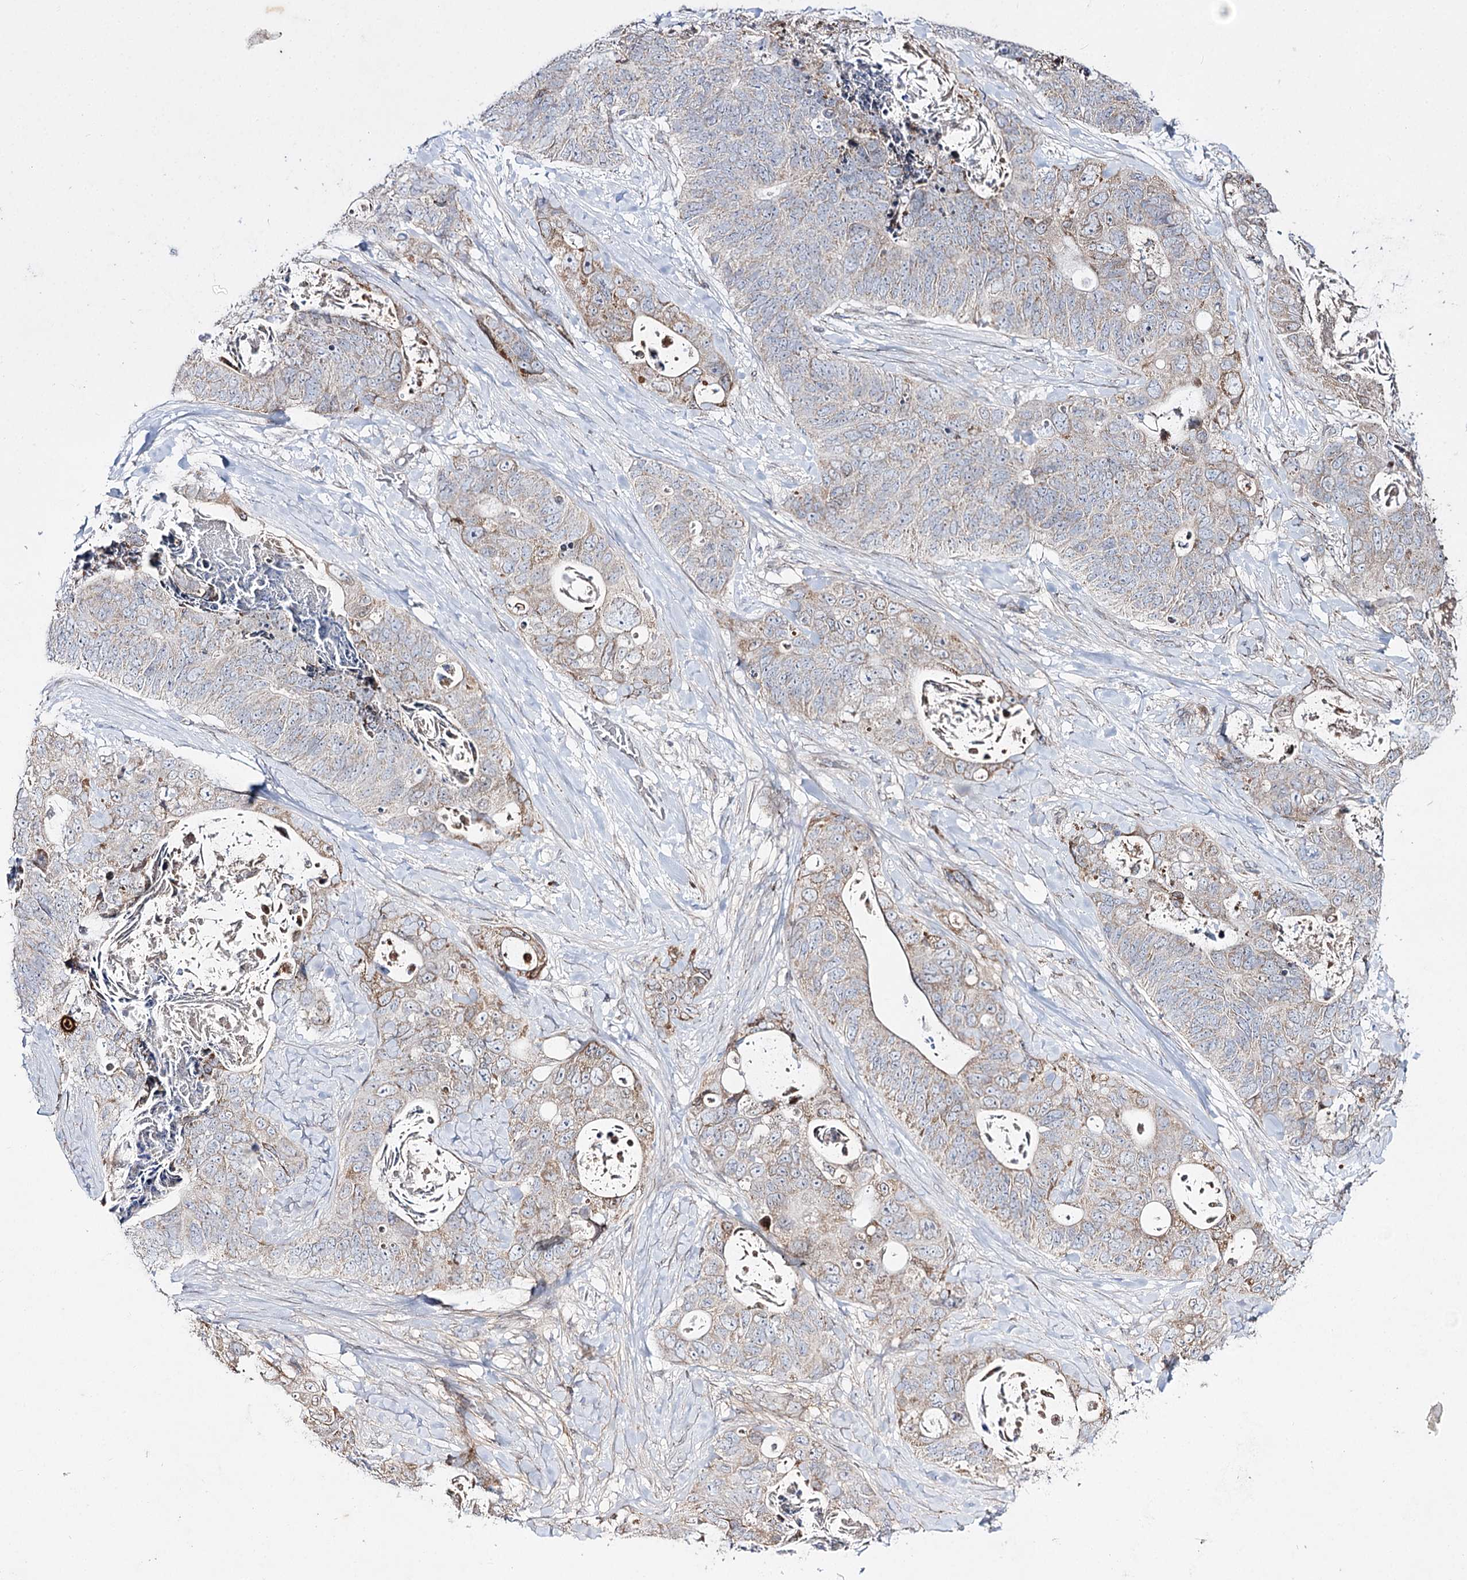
{"staining": {"intensity": "weak", "quantity": "25%-75%", "location": "cytoplasmic/membranous"}, "tissue": "stomach cancer", "cell_type": "Tumor cells", "image_type": "cancer", "snomed": [{"axis": "morphology", "description": "Adenocarcinoma, NOS"}, {"axis": "topography", "description": "Stomach"}], "caption": "A micrograph of human stomach adenocarcinoma stained for a protein reveals weak cytoplasmic/membranous brown staining in tumor cells.", "gene": "C11orf80", "patient": {"sex": "female", "age": 89}}